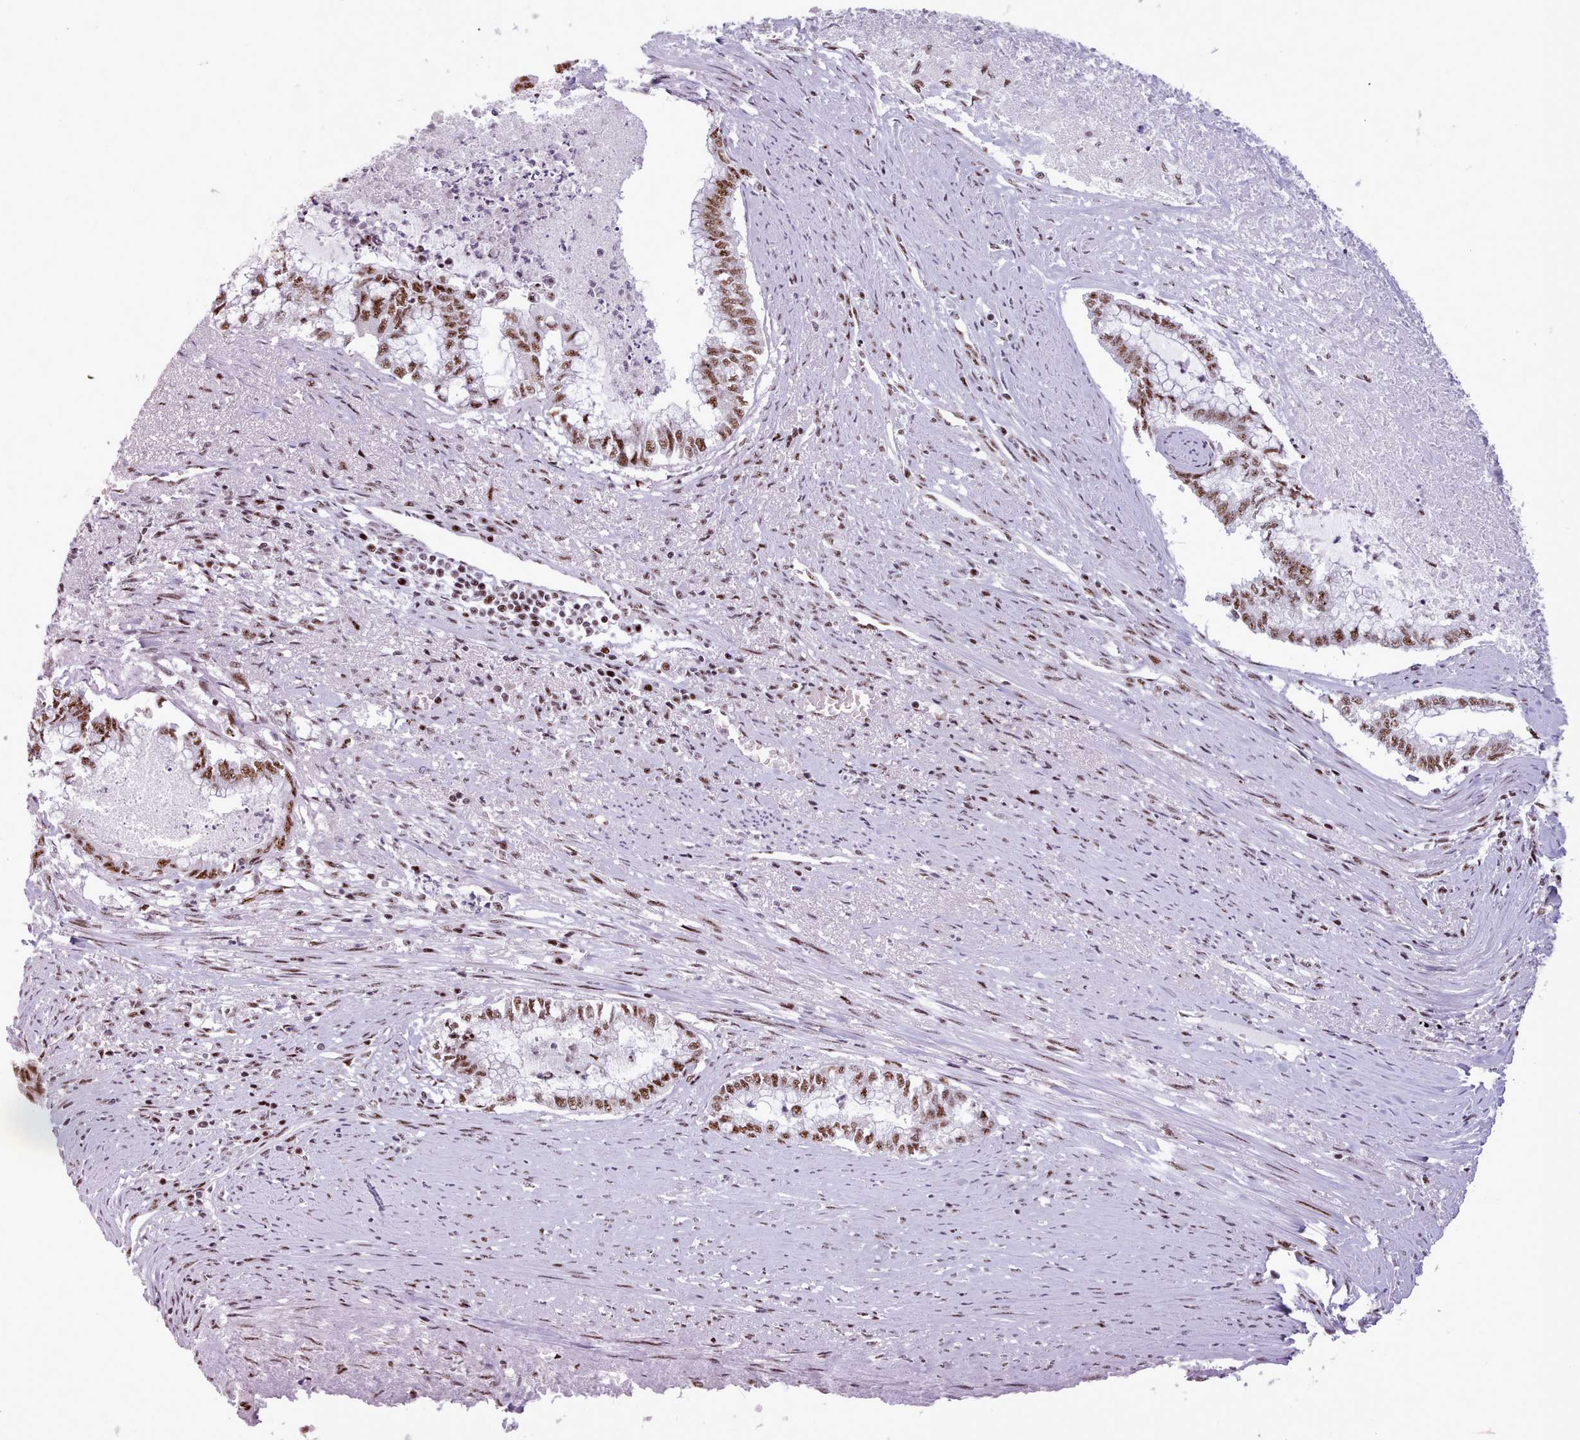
{"staining": {"intensity": "moderate", "quantity": "25%-75%", "location": "nuclear"}, "tissue": "endometrial cancer", "cell_type": "Tumor cells", "image_type": "cancer", "snomed": [{"axis": "morphology", "description": "Adenocarcinoma, NOS"}, {"axis": "topography", "description": "Endometrium"}], "caption": "A micrograph of human endometrial adenocarcinoma stained for a protein demonstrates moderate nuclear brown staining in tumor cells. Using DAB (3,3'-diaminobenzidine) (brown) and hematoxylin (blue) stains, captured at high magnification using brightfield microscopy.", "gene": "TMEM35B", "patient": {"sex": "female", "age": 79}}